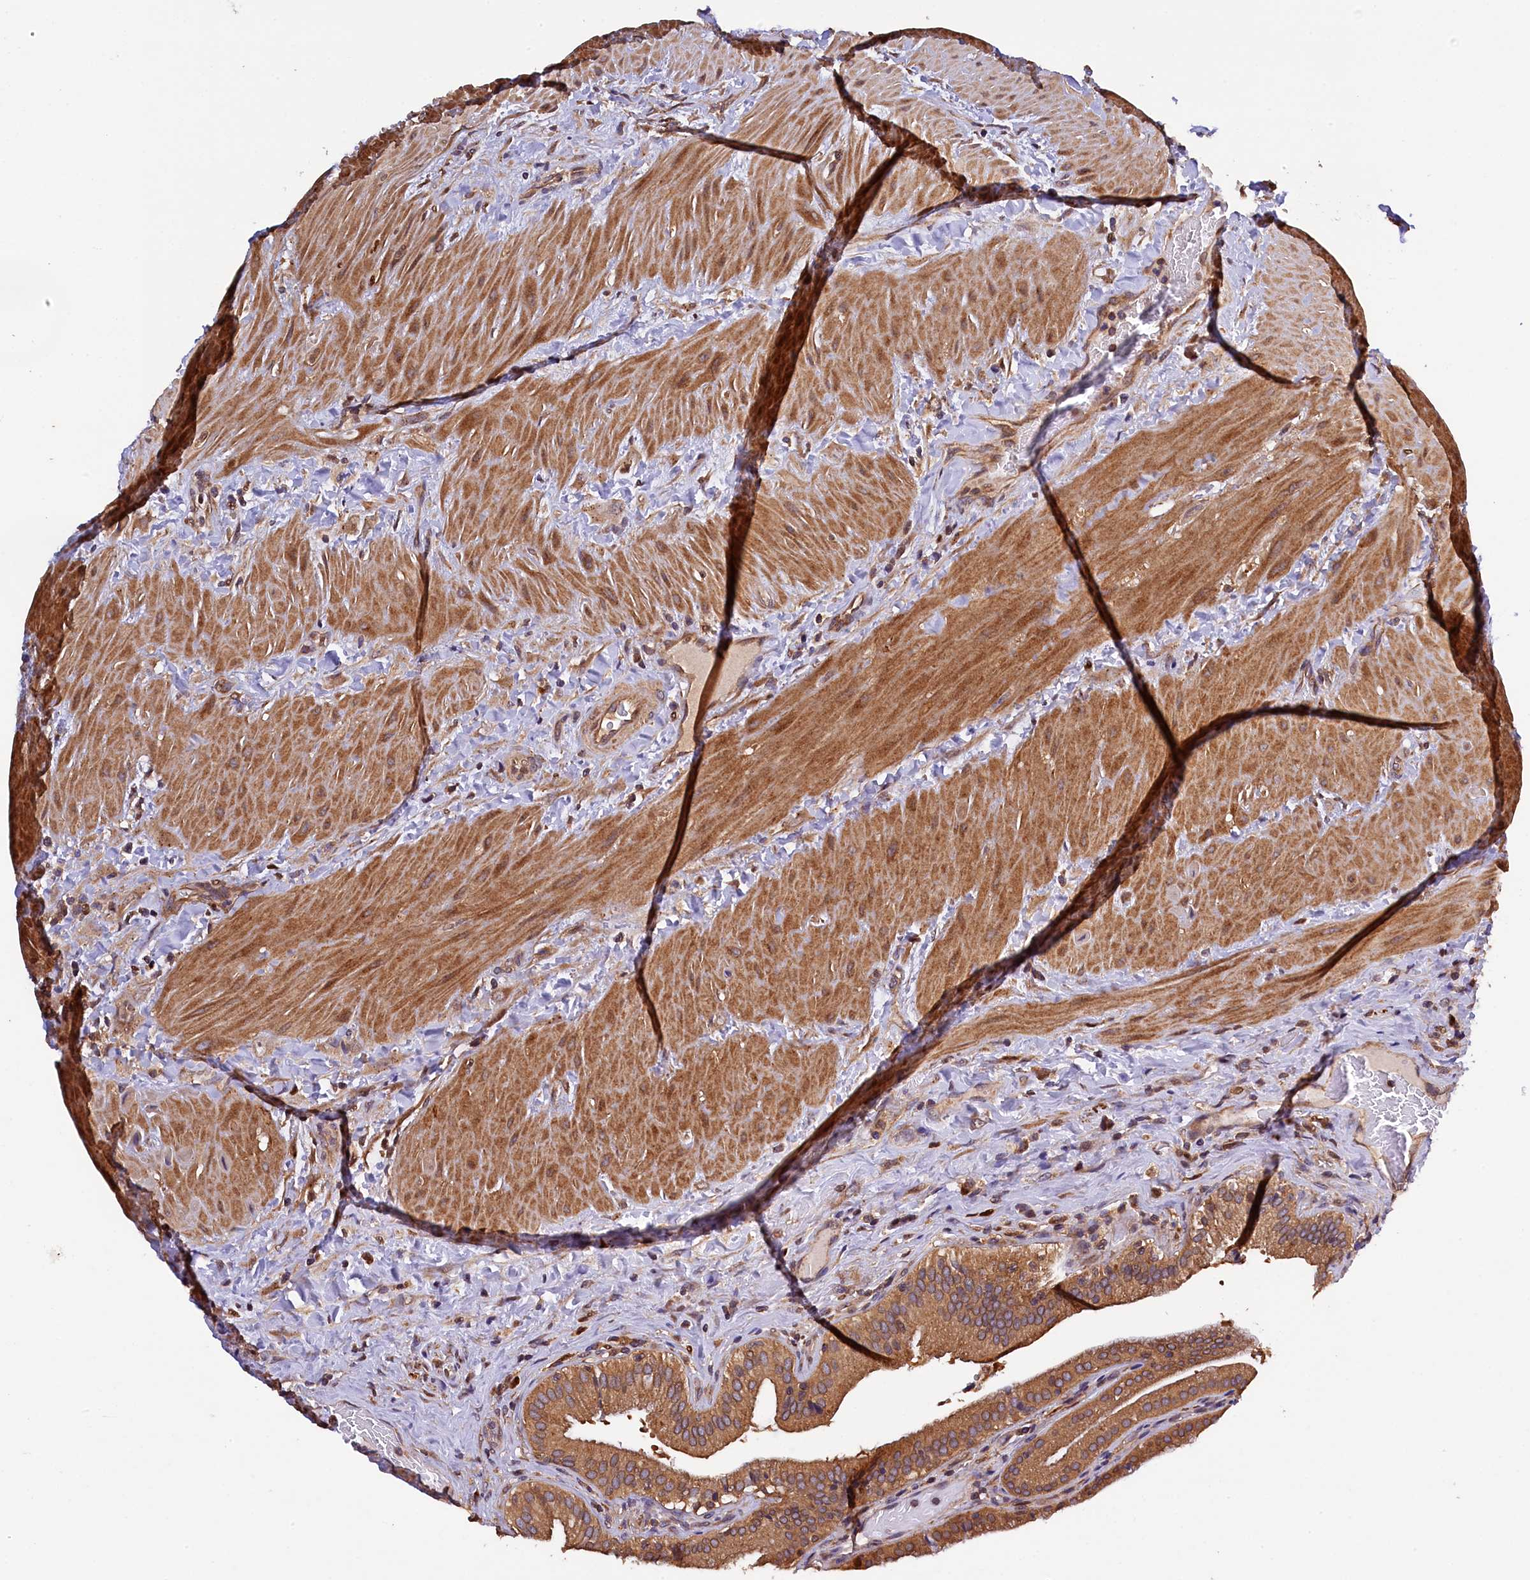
{"staining": {"intensity": "strong", "quantity": ">75%", "location": "cytoplasmic/membranous"}, "tissue": "gallbladder", "cell_type": "Glandular cells", "image_type": "normal", "snomed": [{"axis": "morphology", "description": "Normal tissue, NOS"}, {"axis": "topography", "description": "Gallbladder"}], "caption": "Brown immunohistochemical staining in unremarkable human gallbladder reveals strong cytoplasmic/membranous positivity in approximately >75% of glandular cells.", "gene": "KLC2", "patient": {"sex": "male", "age": 24}}